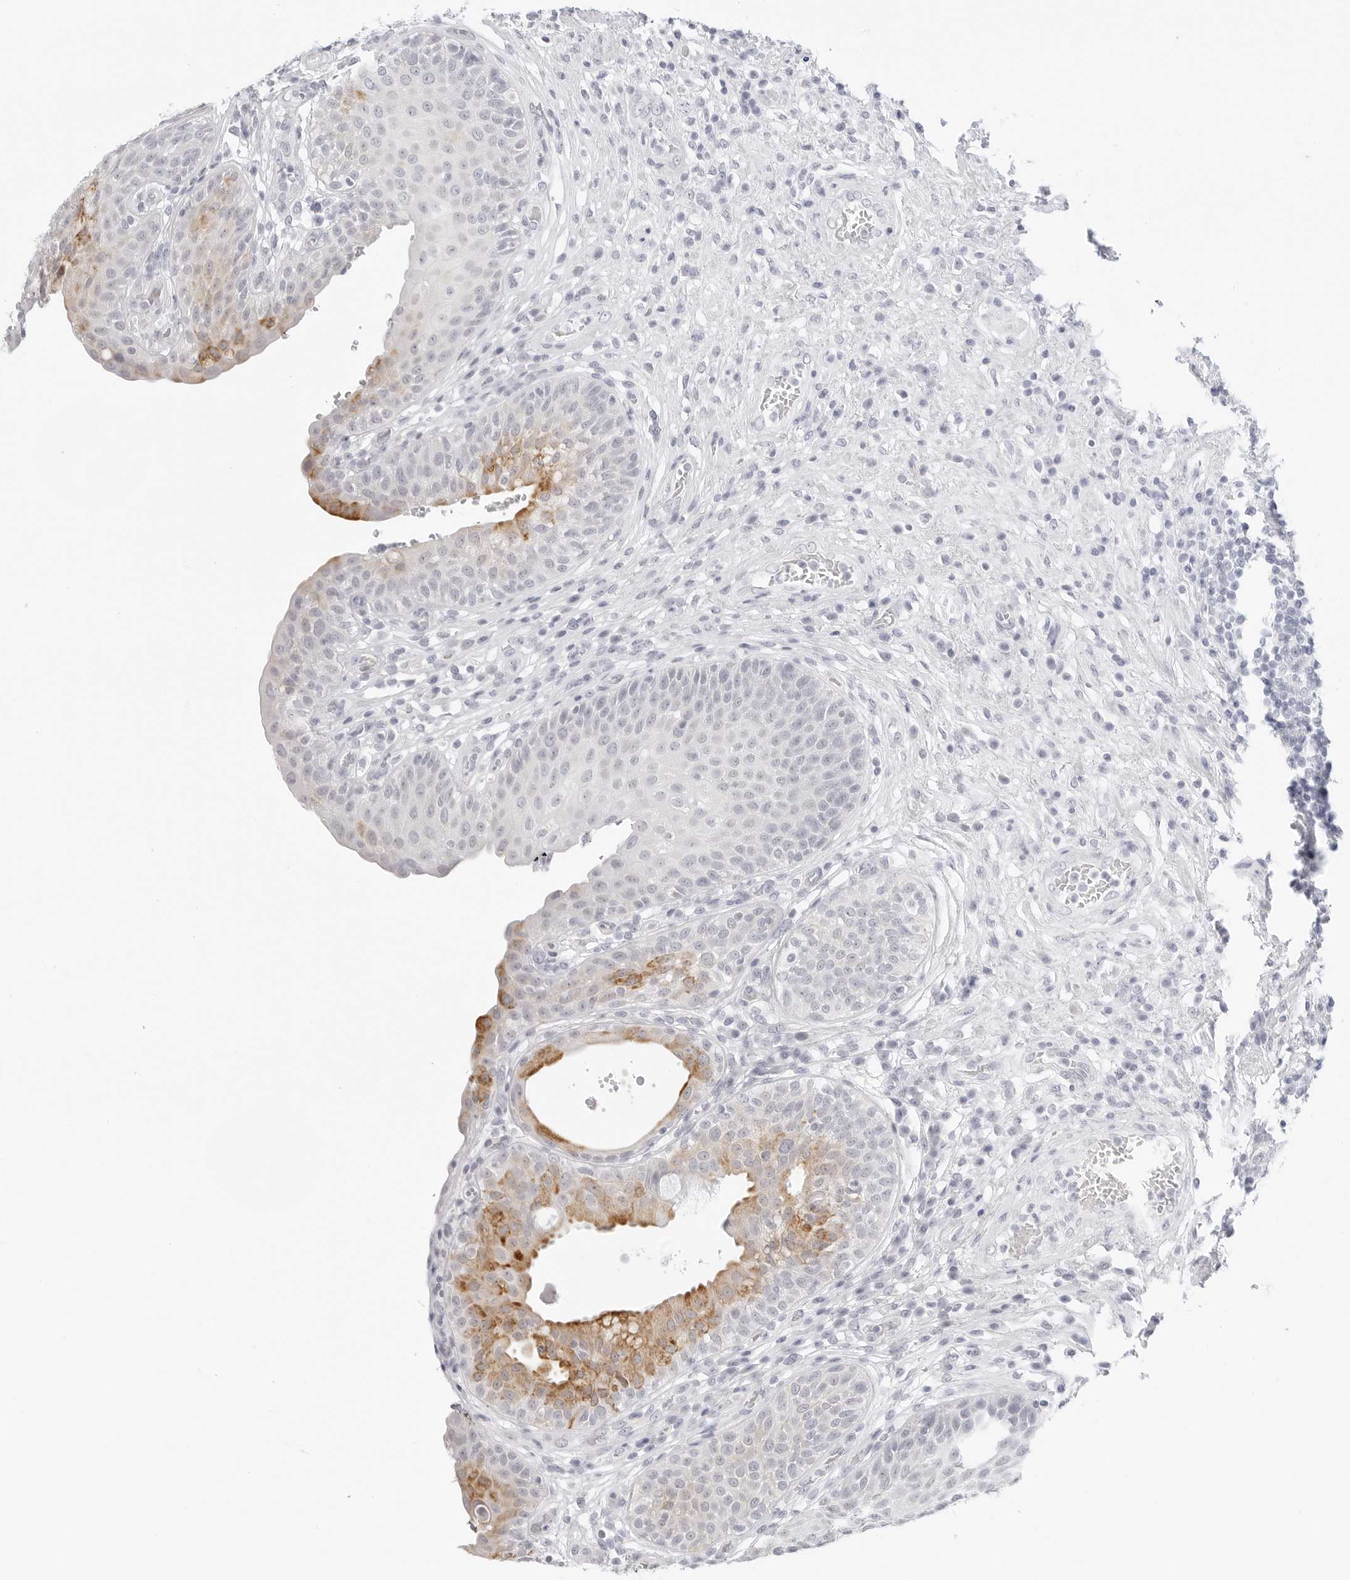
{"staining": {"intensity": "strong", "quantity": "25%-75%", "location": "cytoplasmic/membranous"}, "tissue": "urinary bladder", "cell_type": "Urothelial cells", "image_type": "normal", "snomed": [{"axis": "morphology", "description": "Normal tissue, NOS"}, {"axis": "topography", "description": "Urinary bladder"}], "caption": "Immunohistochemistry (IHC) (DAB (3,3'-diaminobenzidine)) staining of normal human urinary bladder displays strong cytoplasmic/membranous protein expression in about 25%-75% of urothelial cells.", "gene": "HMGCS2", "patient": {"sex": "female", "age": 62}}